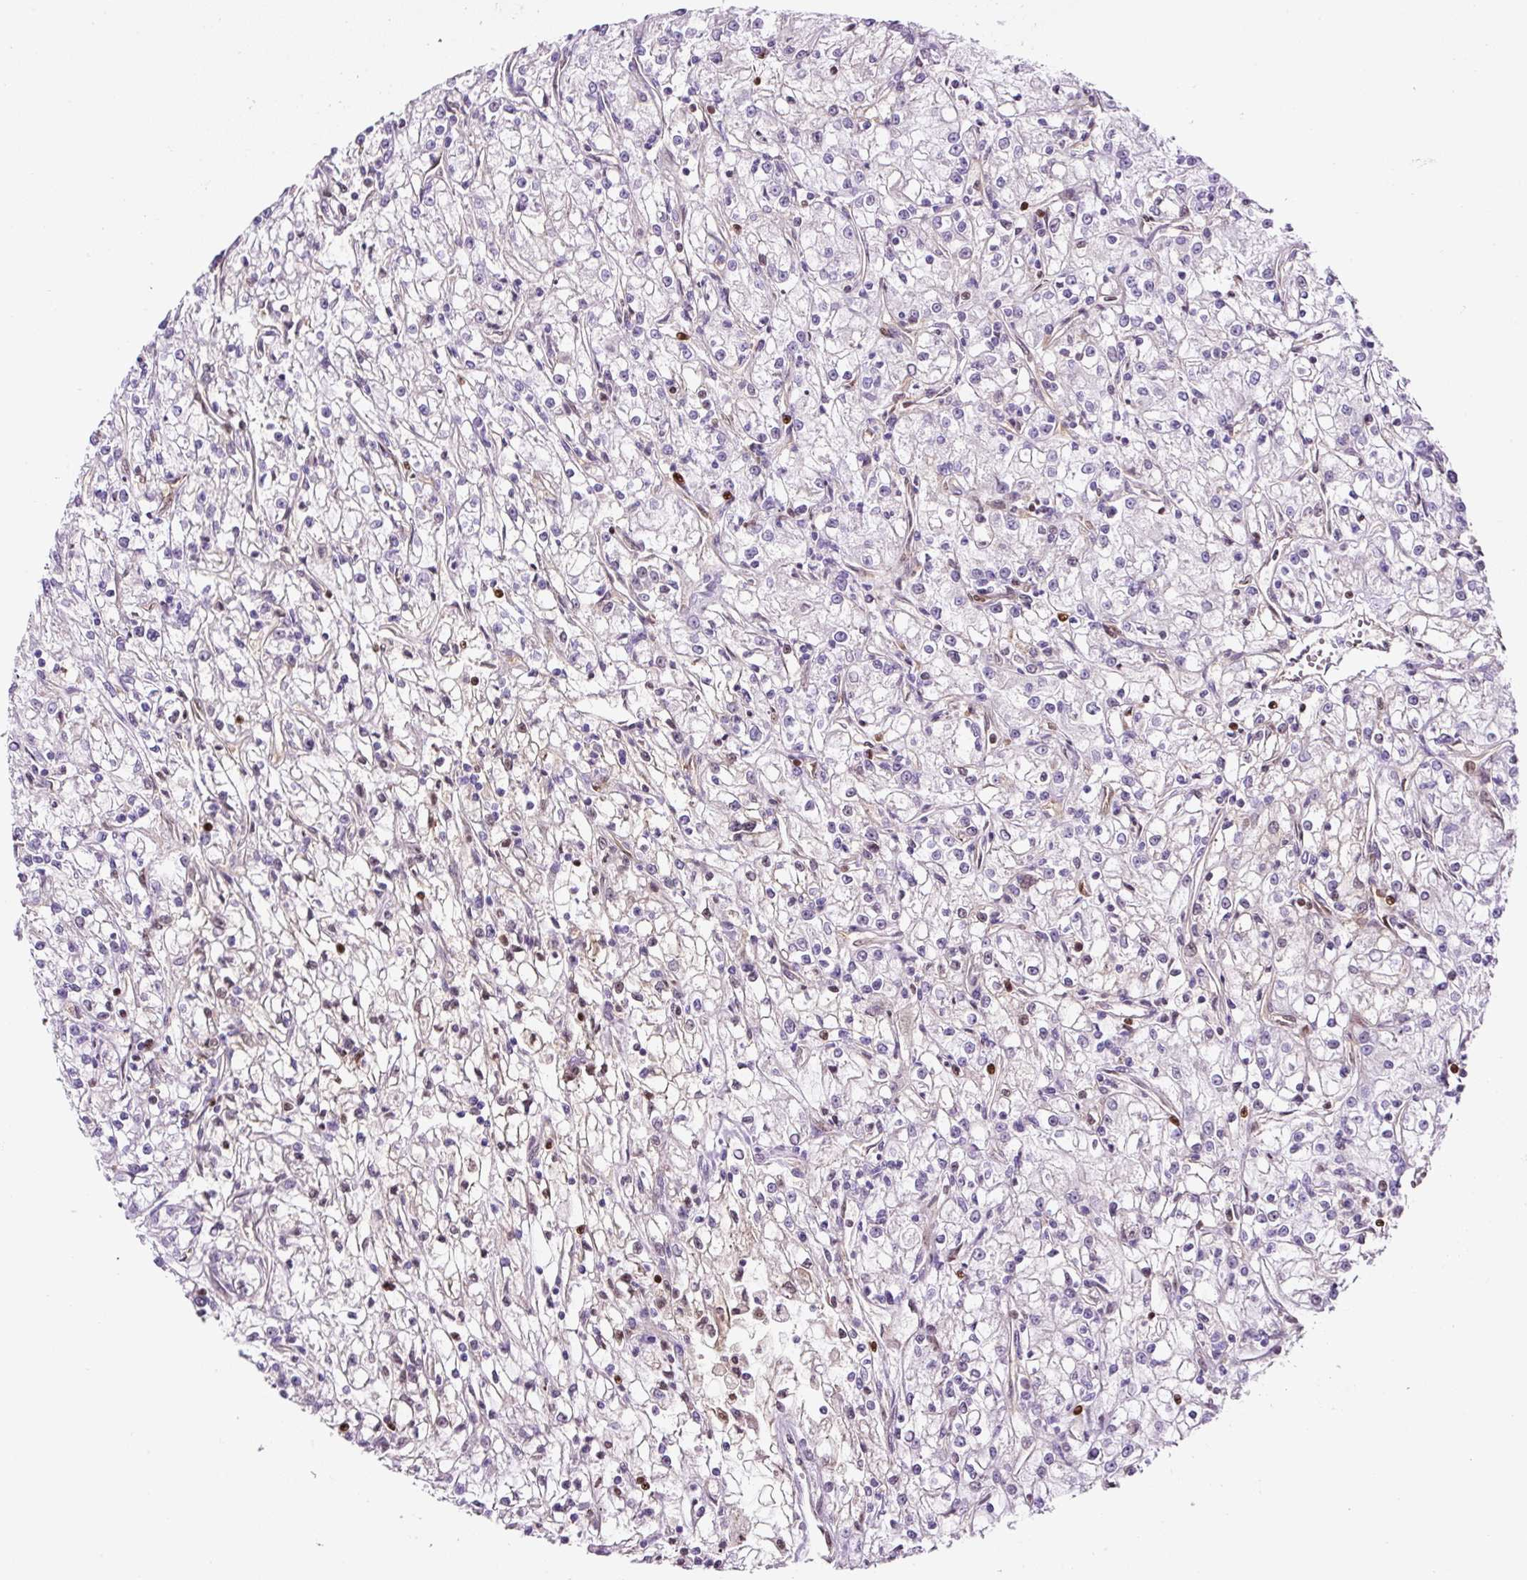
{"staining": {"intensity": "negative", "quantity": "none", "location": "none"}, "tissue": "renal cancer", "cell_type": "Tumor cells", "image_type": "cancer", "snomed": [{"axis": "morphology", "description": "Adenocarcinoma, NOS"}, {"axis": "topography", "description": "Kidney"}], "caption": "Tumor cells are negative for protein expression in human renal cancer (adenocarcinoma).", "gene": "ANXA1", "patient": {"sex": "female", "age": 59}}